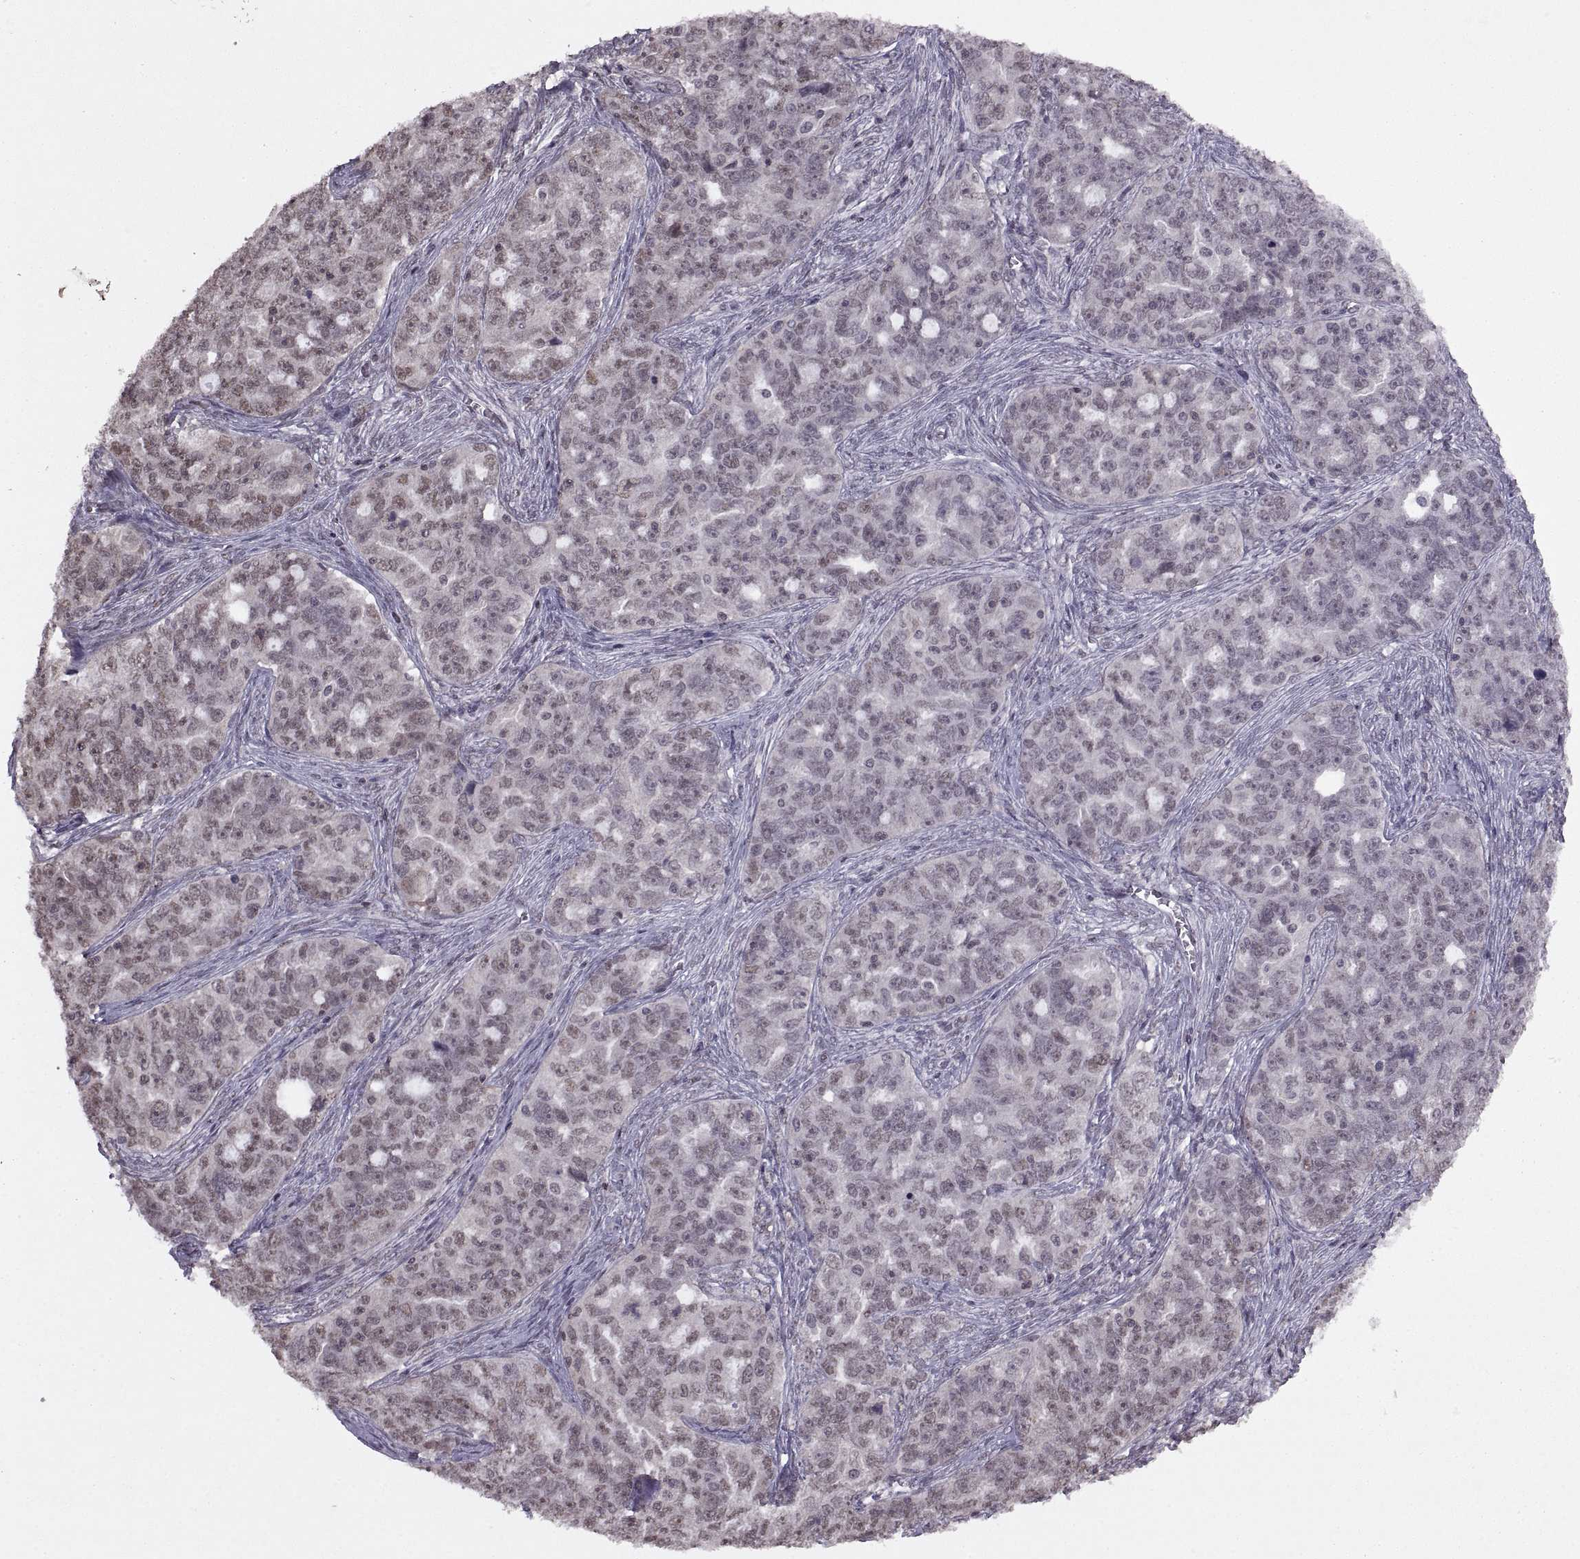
{"staining": {"intensity": "weak", "quantity": "<25%", "location": "nuclear"}, "tissue": "ovarian cancer", "cell_type": "Tumor cells", "image_type": "cancer", "snomed": [{"axis": "morphology", "description": "Cystadenocarcinoma, serous, NOS"}, {"axis": "topography", "description": "Ovary"}], "caption": "Tumor cells show no significant protein positivity in ovarian cancer.", "gene": "INTS3", "patient": {"sex": "female", "age": 51}}